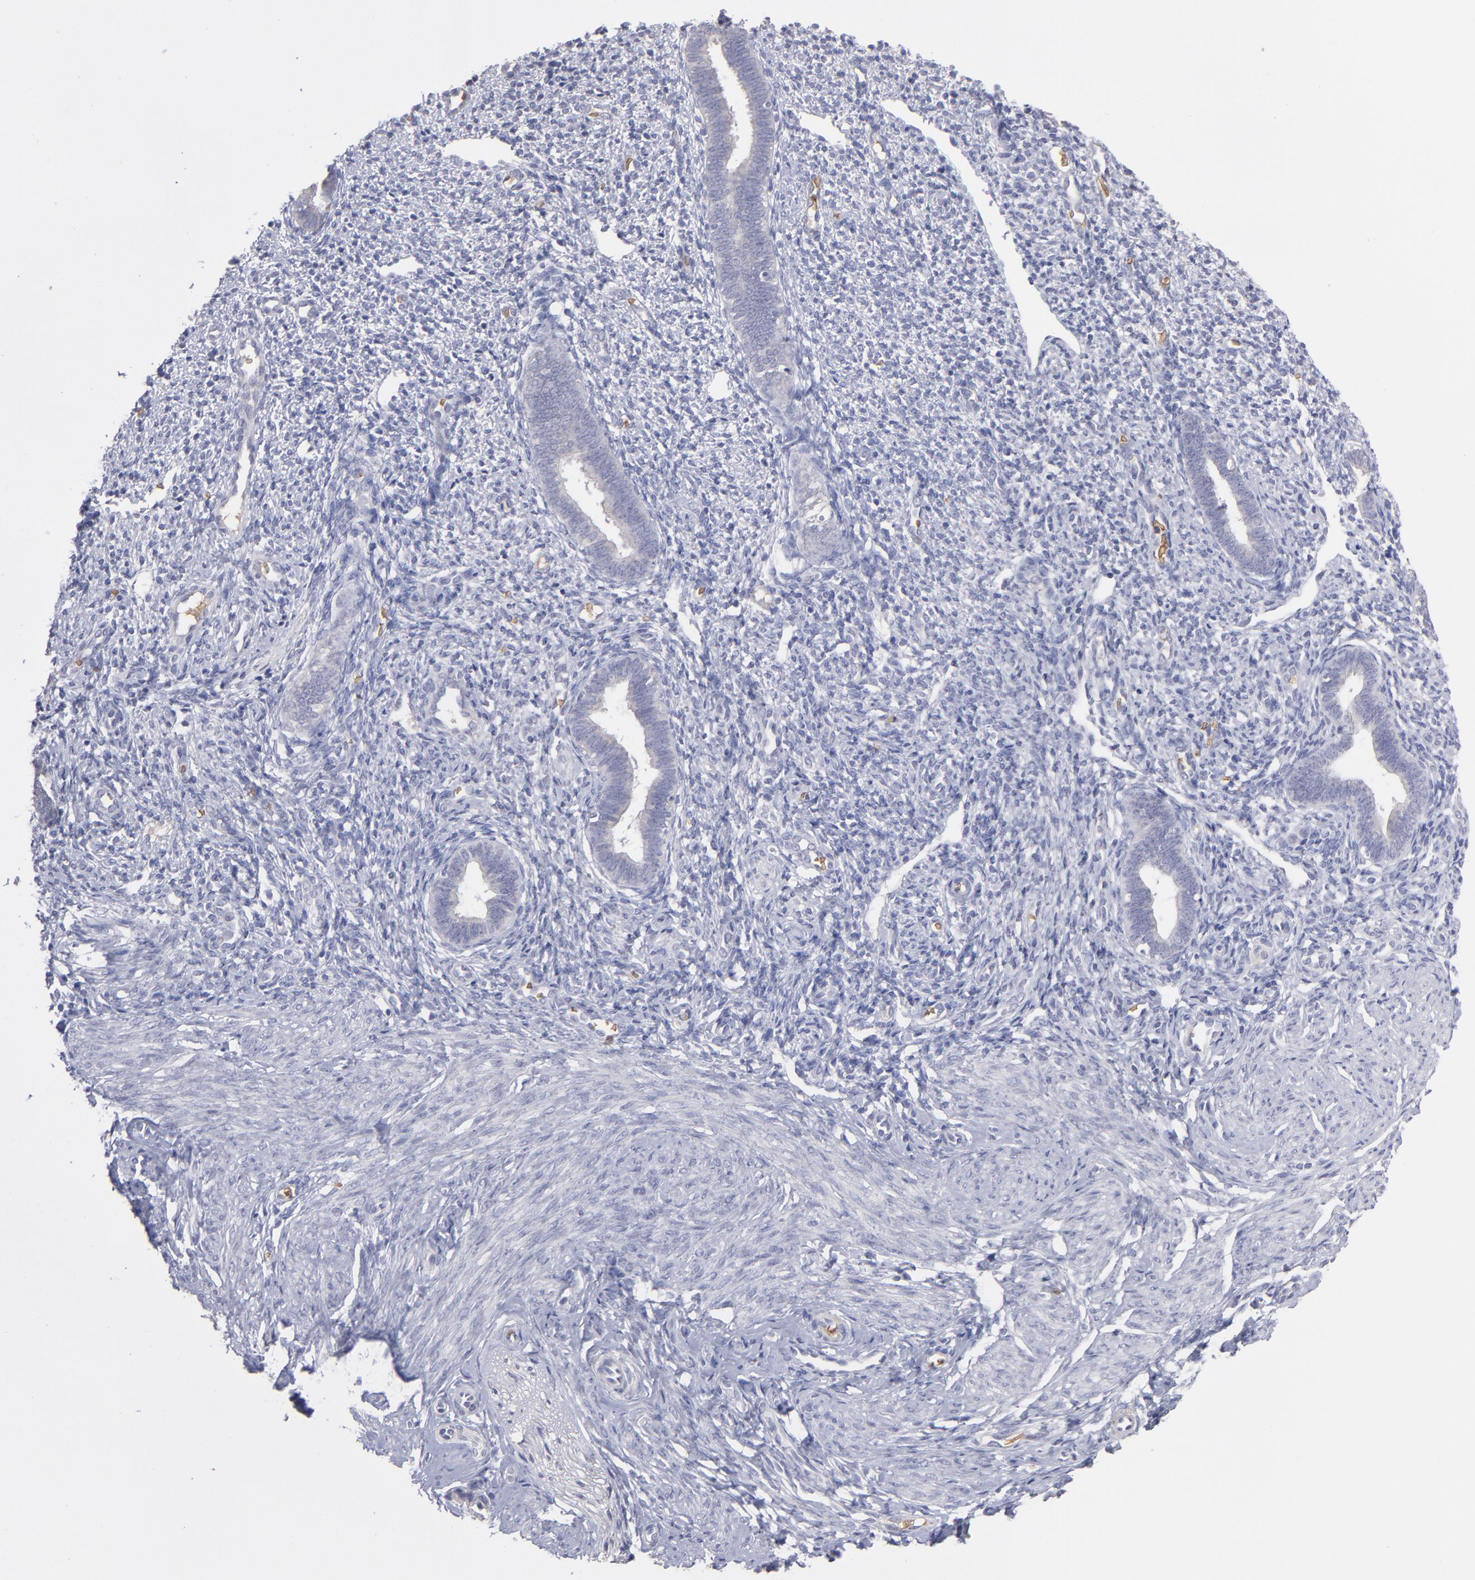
{"staining": {"intensity": "weak", "quantity": "25%-75%", "location": "cytoplasmic/membranous"}, "tissue": "endometrium", "cell_type": "Cells in endometrial stroma", "image_type": "normal", "snomed": [{"axis": "morphology", "description": "Normal tissue, NOS"}, {"axis": "topography", "description": "Endometrium"}], "caption": "Approximately 25%-75% of cells in endometrial stroma in unremarkable human endometrium display weak cytoplasmic/membranous protein expression as visualized by brown immunohistochemical staining.", "gene": "F13B", "patient": {"sex": "female", "age": 27}}